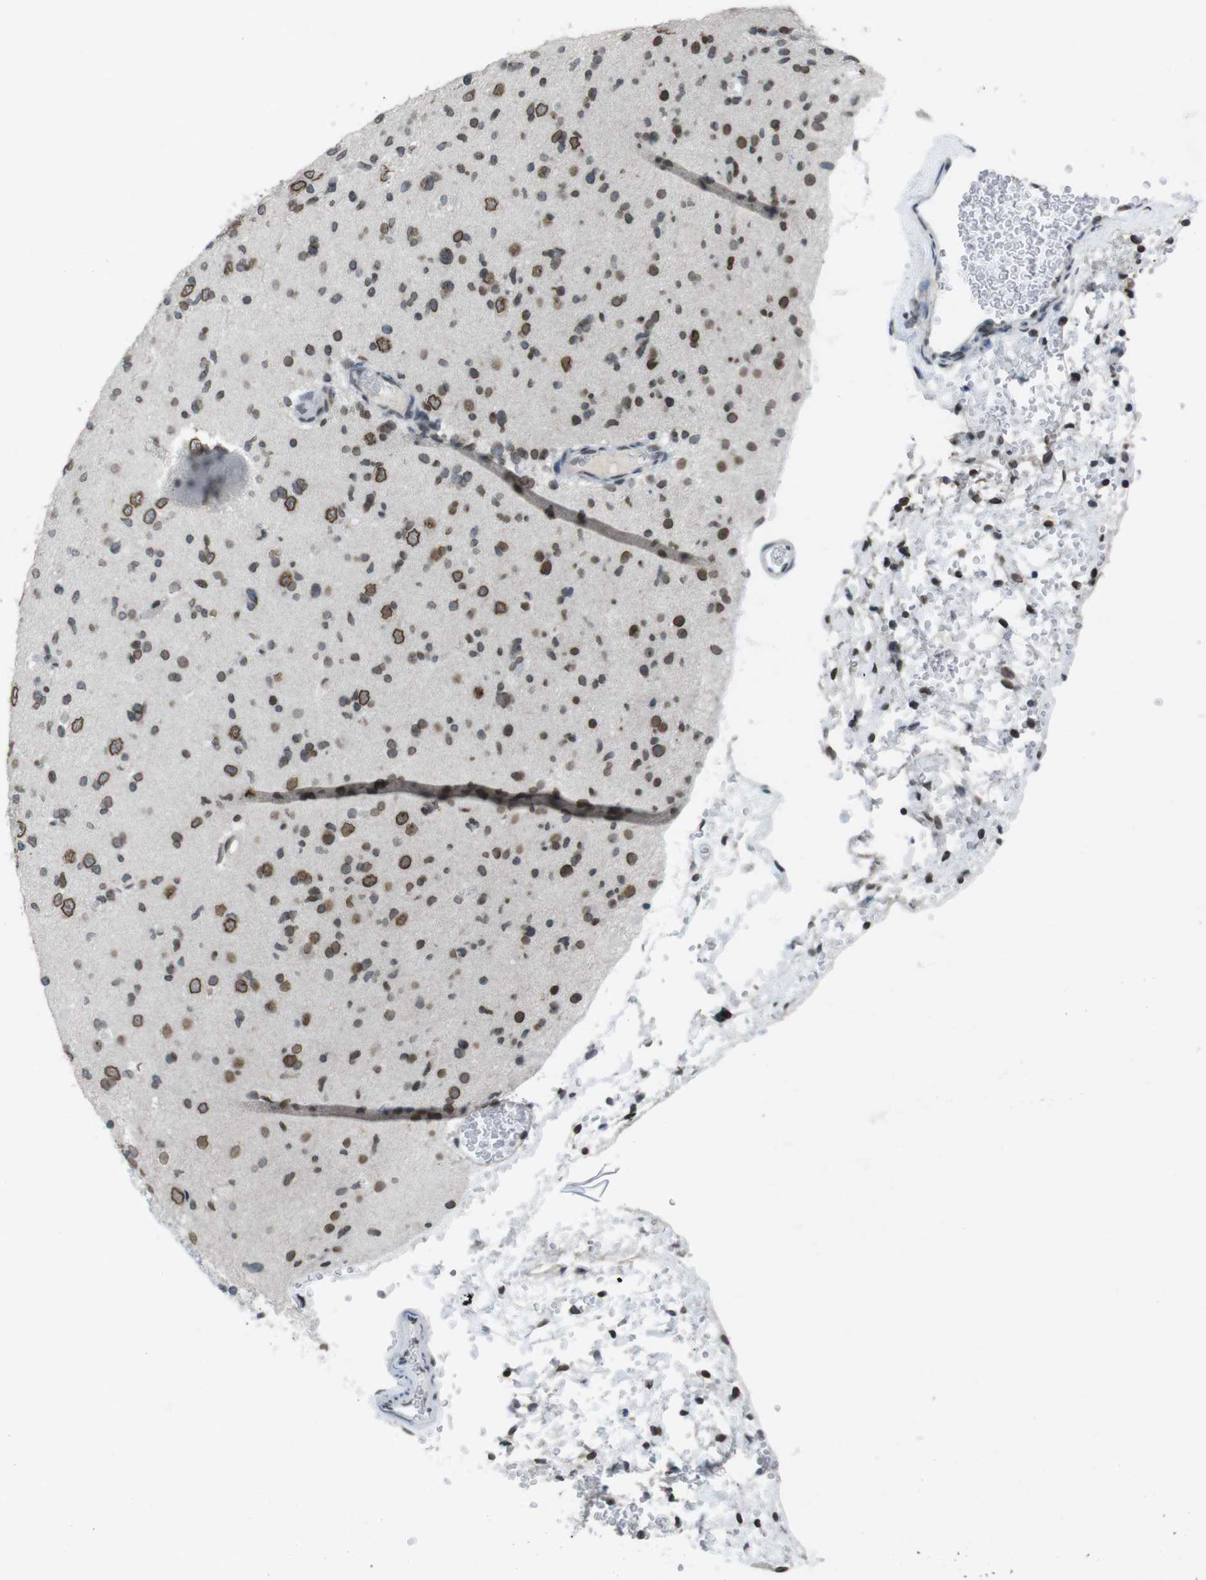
{"staining": {"intensity": "strong", "quantity": "25%-75%", "location": "cytoplasmic/membranous,nuclear"}, "tissue": "glioma", "cell_type": "Tumor cells", "image_type": "cancer", "snomed": [{"axis": "morphology", "description": "Glioma, malignant, Low grade"}, {"axis": "topography", "description": "Brain"}], "caption": "Immunohistochemistry (IHC) (DAB) staining of glioma exhibits strong cytoplasmic/membranous and nuclear protein positivity in about 25%-75% of tumor cells.", "gene": "MAD1L1", "patient": {"sex": "female", "age": 22}}